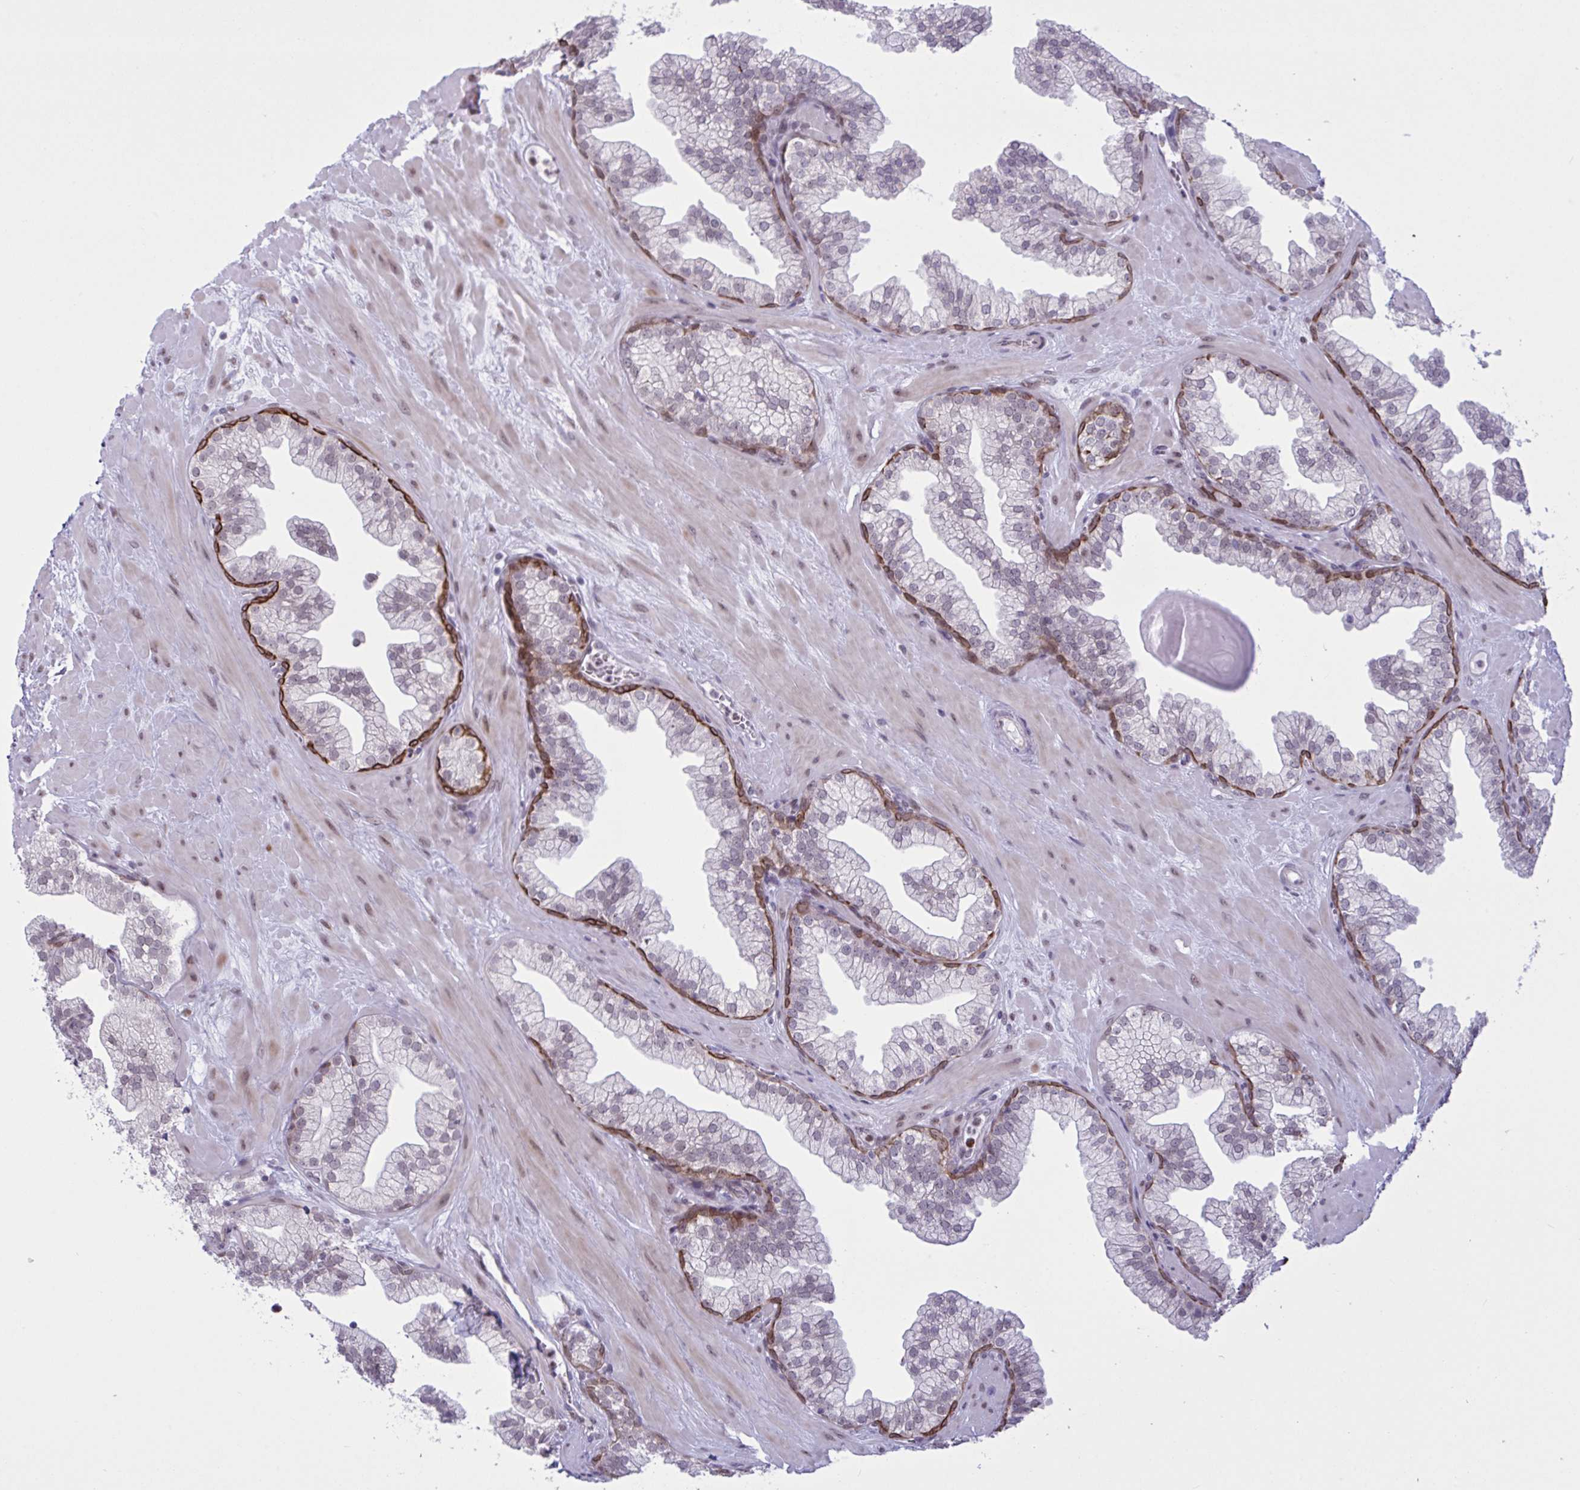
{"staining": {"intensity": "strong", "quantity": "<25%", "location": "cytoplasmic/membranous,nuclear"}, "tissue": "prostate", "cell_type": "Glandular cells", "image_type": "normal", "snomed": [{"axis": "morphology", "description": "Normal tissue, NOS"}, {"axis": "topography", "description": "Prostate"}, {"axis": "topography", "description": "Peripheral nerve tissue"}], "caption": "Brown immunohistochemical staining in unremarkable human prostate shows strong cytoplasmic/membranous,nuclear expression in about <25% of glandular cells. The staining is performed using DAB brown chromogen to label protein expression. The nuclei are counter-stained blue using hematoxylin.", "gene": "PRMT6", "patient": {"sex": "male", "age": 61}}